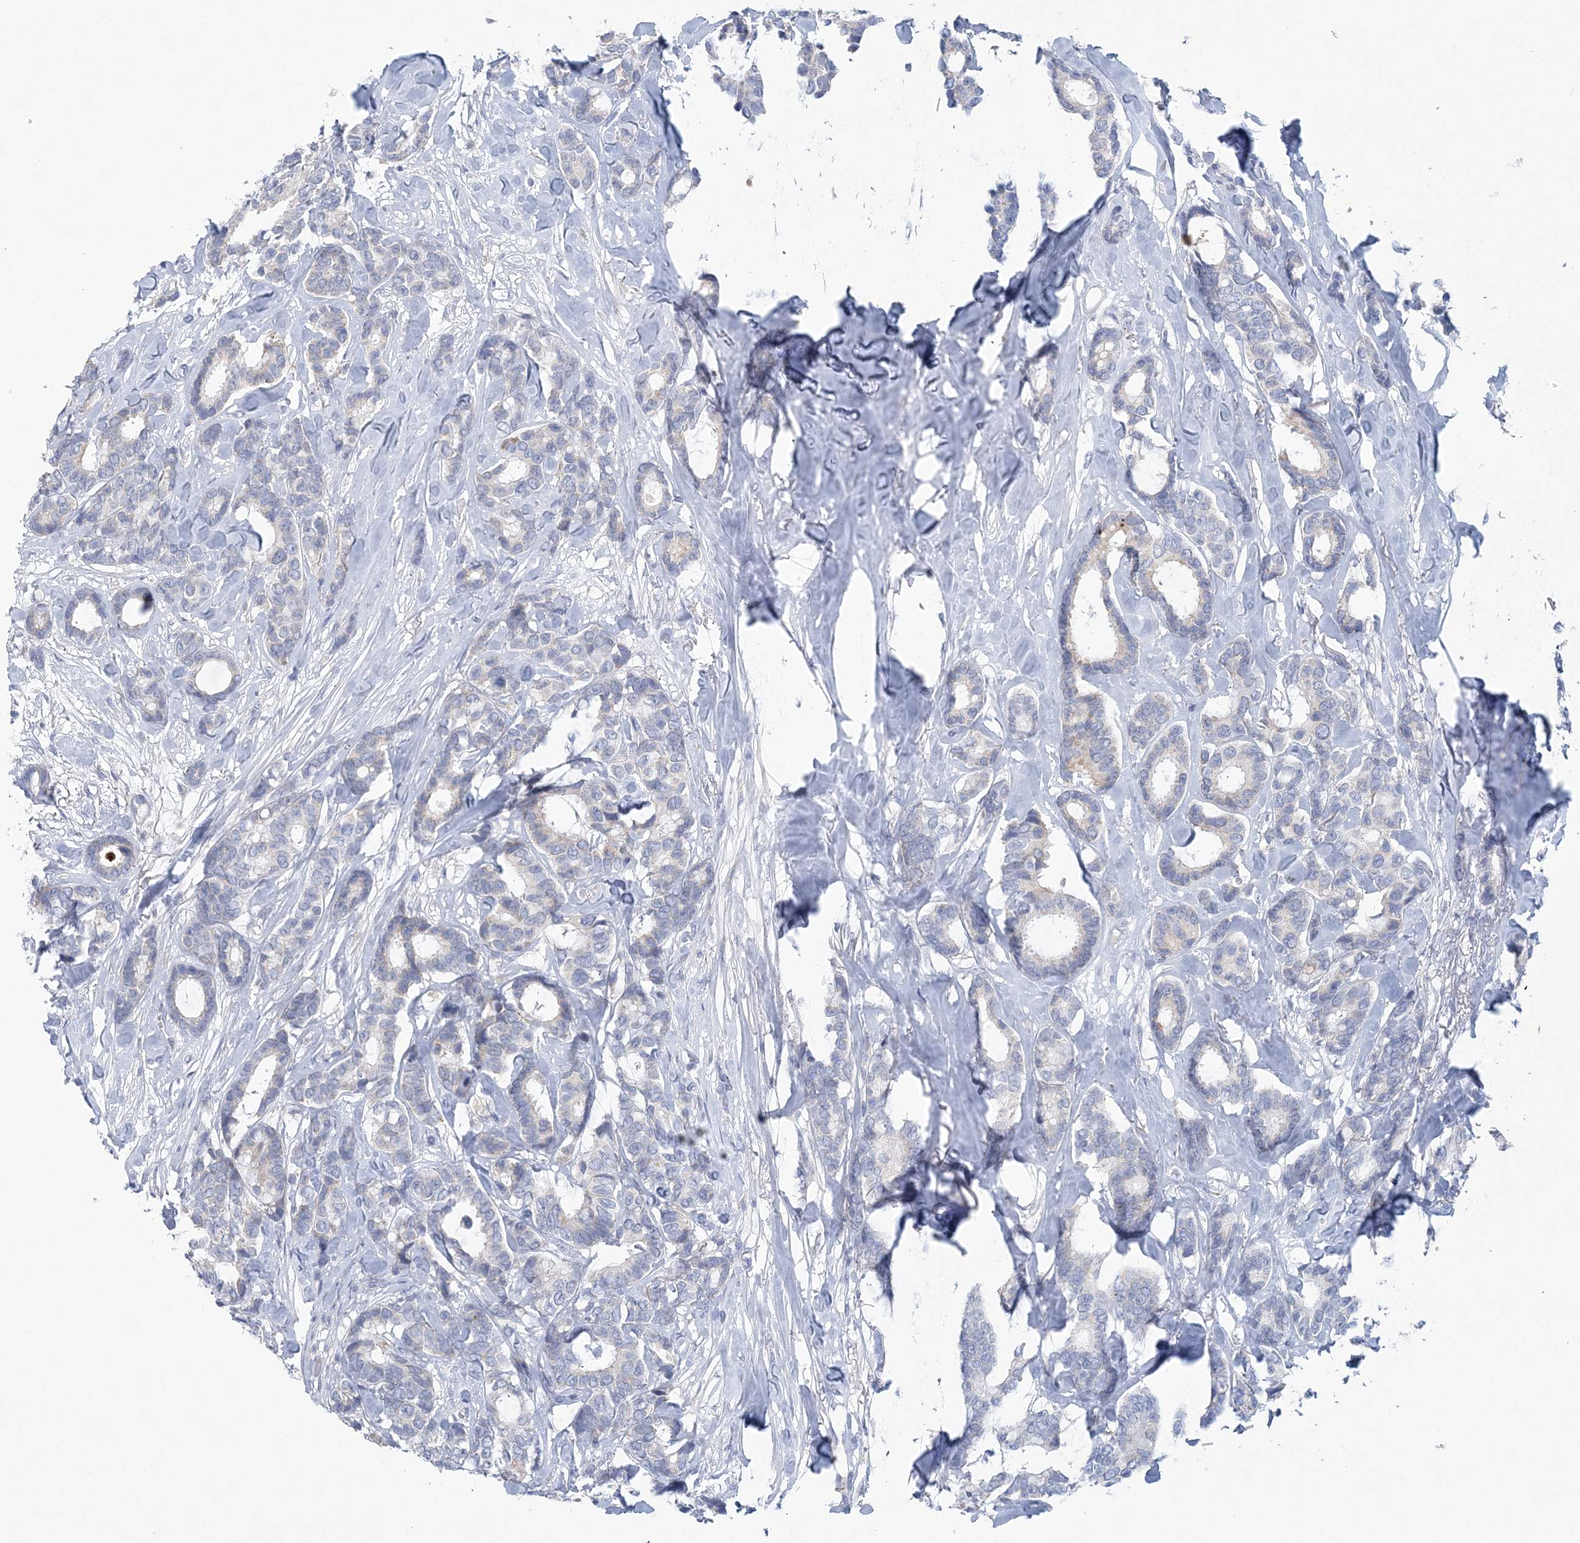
{"staining": {"intensity": "negative", "quantity": "none", "location": "none"}, "tissue": "breast cancer", "cell_type": "Tumor cells", "image_type": "cancer", "snomed": [{"axis": "morphology", "description": "Duct carcinoma"}, {"axis": "topography", "description": "Breast"}], "caption": "This is an IHC histopathology image of breast cancer. There is no staining in tumor cells.", "gene": "NIPAL1", "patient": {"sex": "female", "age": 87}}